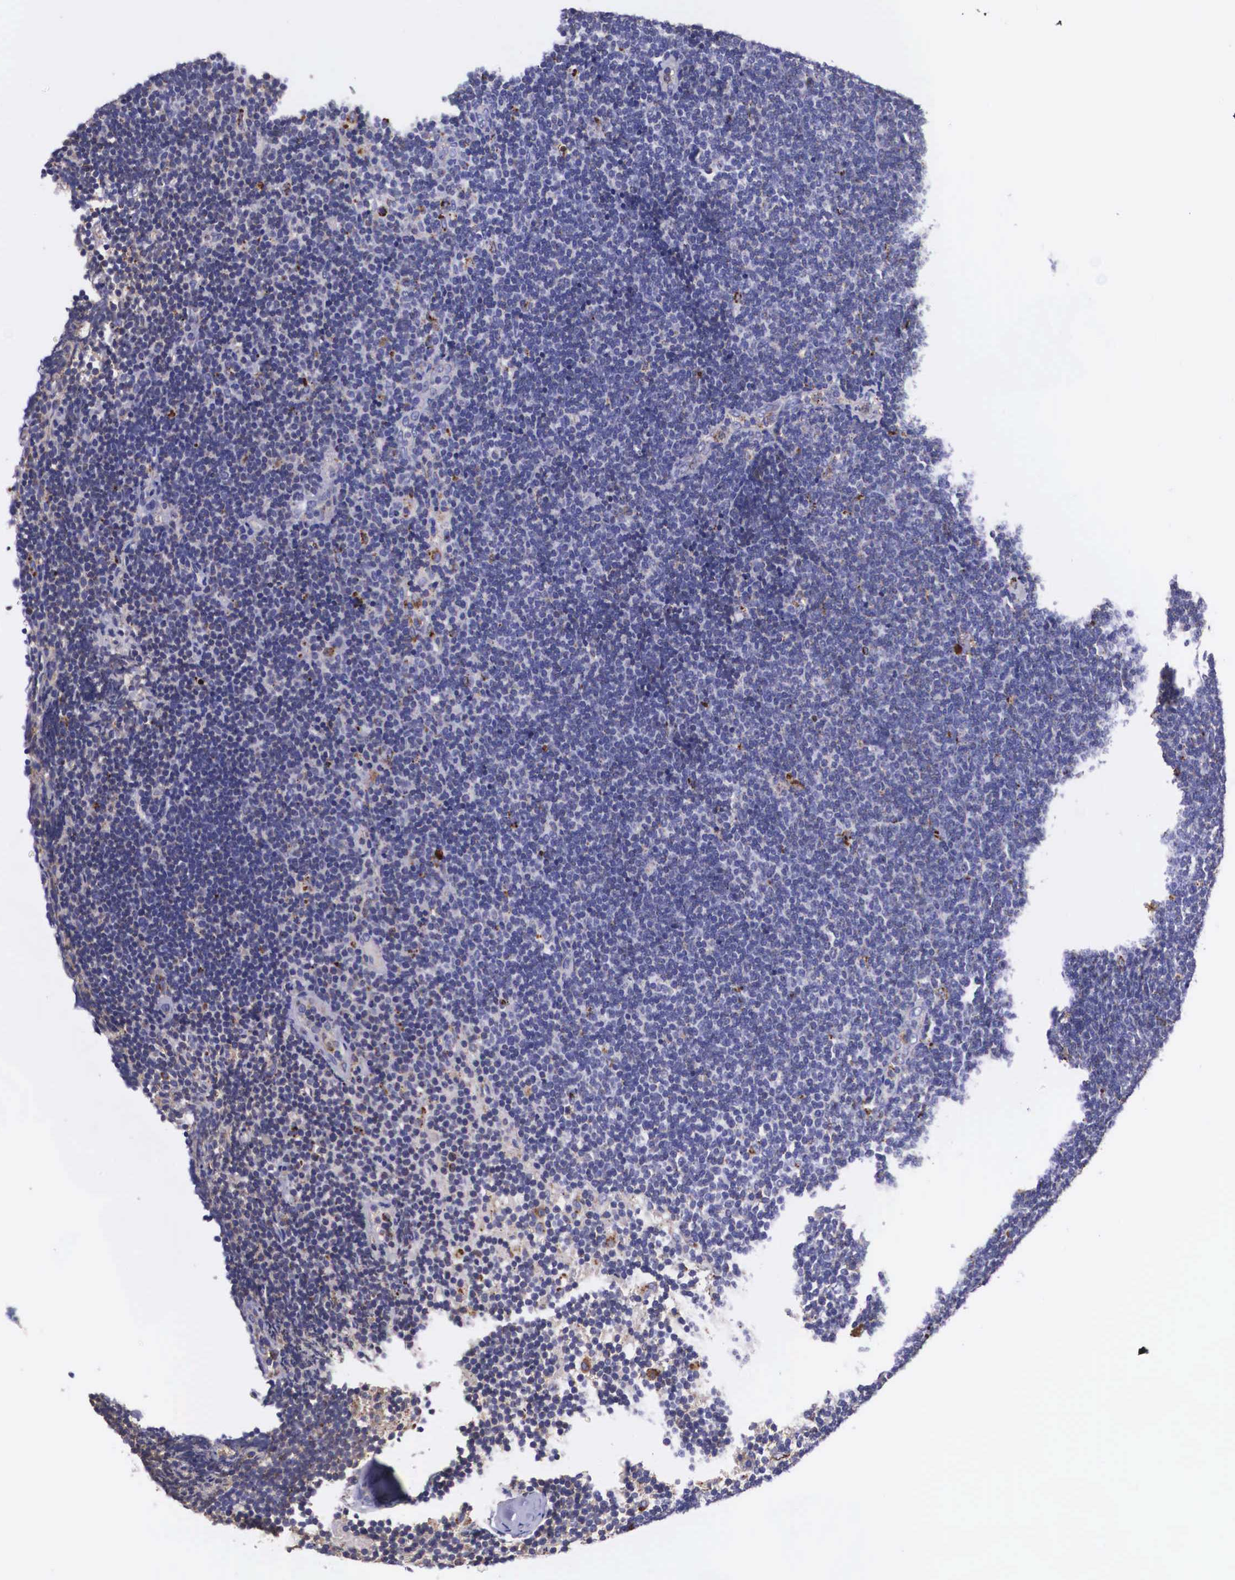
{"staining": {"intensity": "negative", "quantity": "none", "location": "none"}, "tissue": "lymphoma", "cell_type": "Tumor cells", "image_type": "cancer", "snomed": [{"axis": "morphology", "description": "Malignant lymphoma, non-Hodgkin's type, Low grade"}, {"axis": "topography", "description": "Lymph node"}], "caption": "Tumor cells show no significant protein positivity in malignant lymphoma, non-Hodgkin's type (low-grade). The staining is performed using DAB (3,3'-diaminobenzidine) brown chromogen with nuclei counter-stained in using hematoxylin.", "gene": "NAGA", "patient": {"sex": "female", "age": 51}}